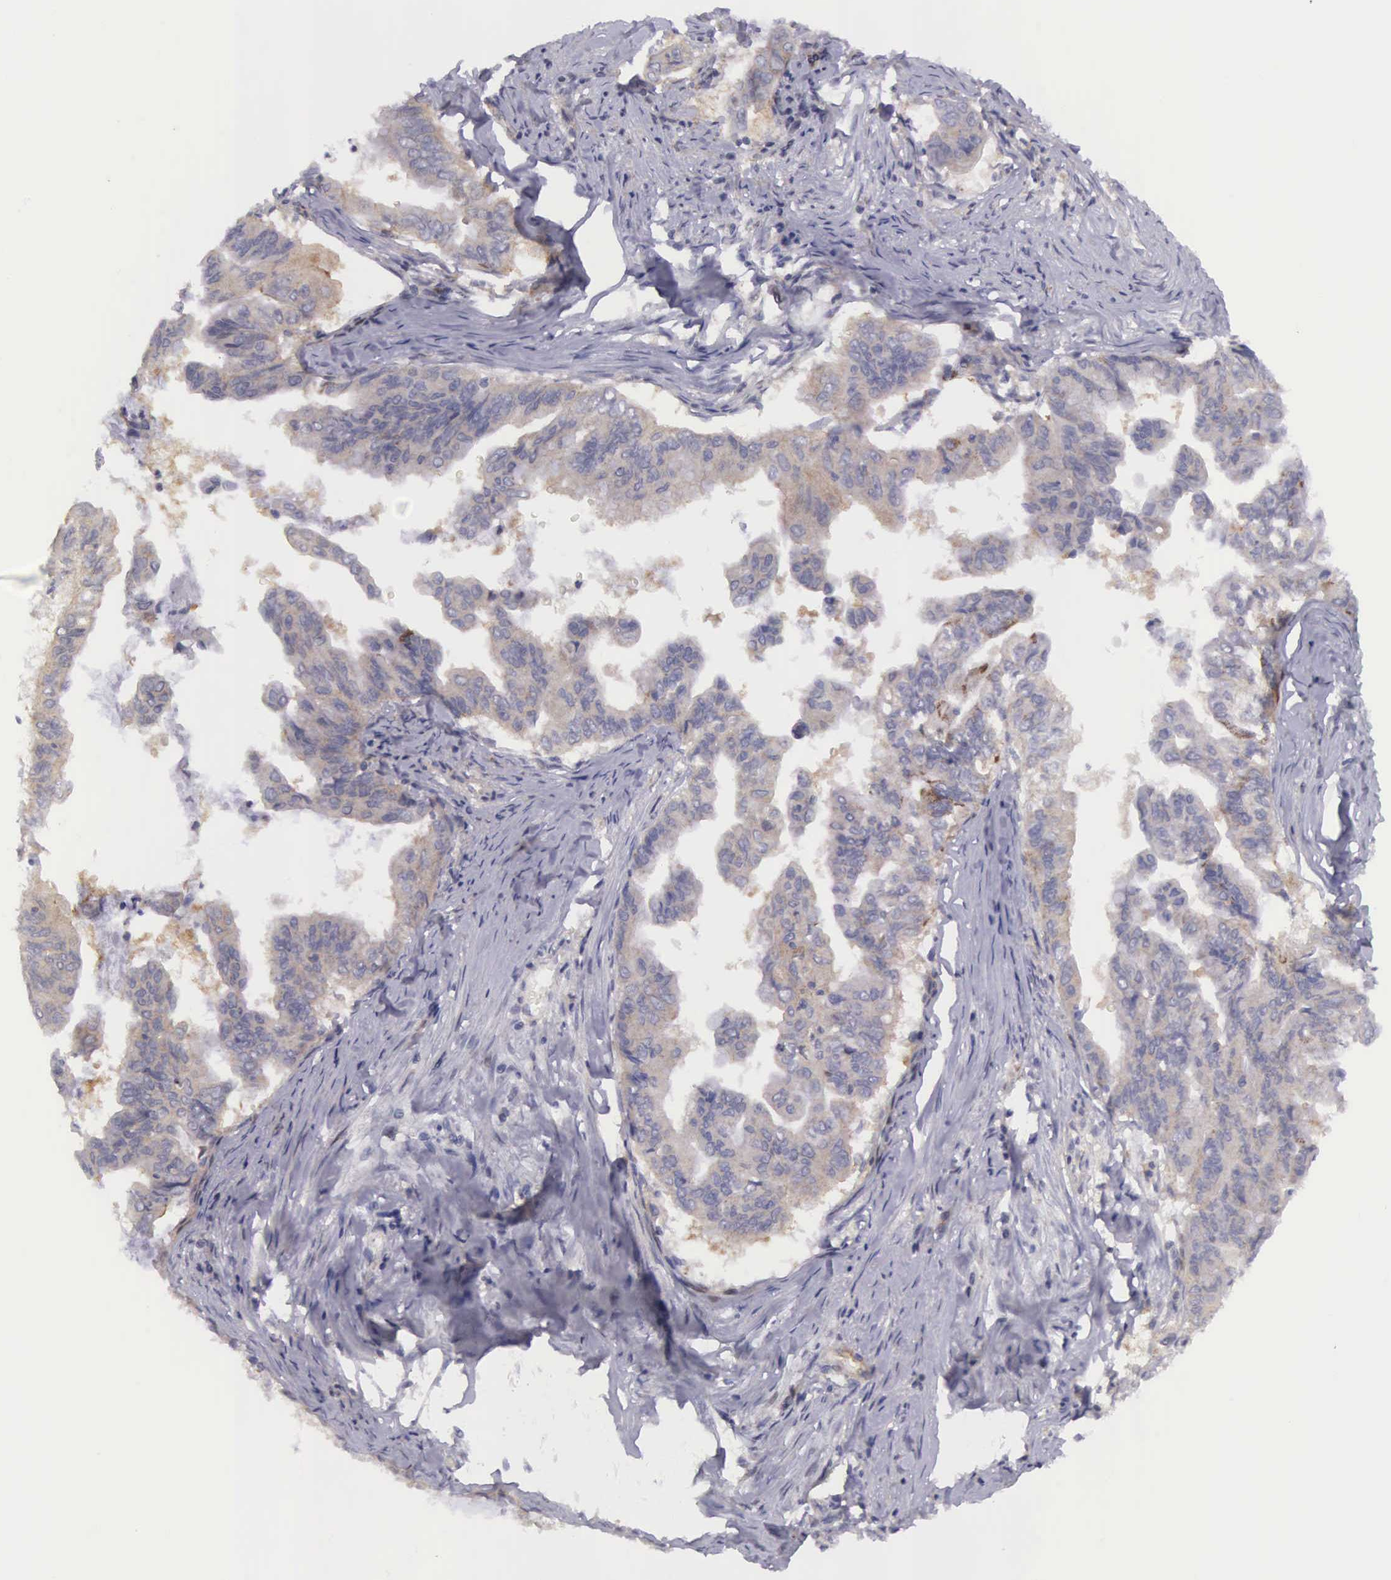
{"staining": {"intensity": "weak", "quantity": ">75%", "location": "cytoplasmic/membranous"}, "tissue": "stomach cancer", "cell_type": "Tumor cells", "image_type": "cancer", "snomed": [{"axis": "morphology", "description": "Adenocarcinoma, NOS"}, {"axis": "topography", "description": "Stomach, upper"}], "caption": "This is an image of immunohistochemistry (IHC) staining of stomach adenocarcinoma, which shows weak positivity in the cytoplasmic/membranous of tumor cells.", "gene": "EMID1", "patient": {"sex": "male", "age": 80}}